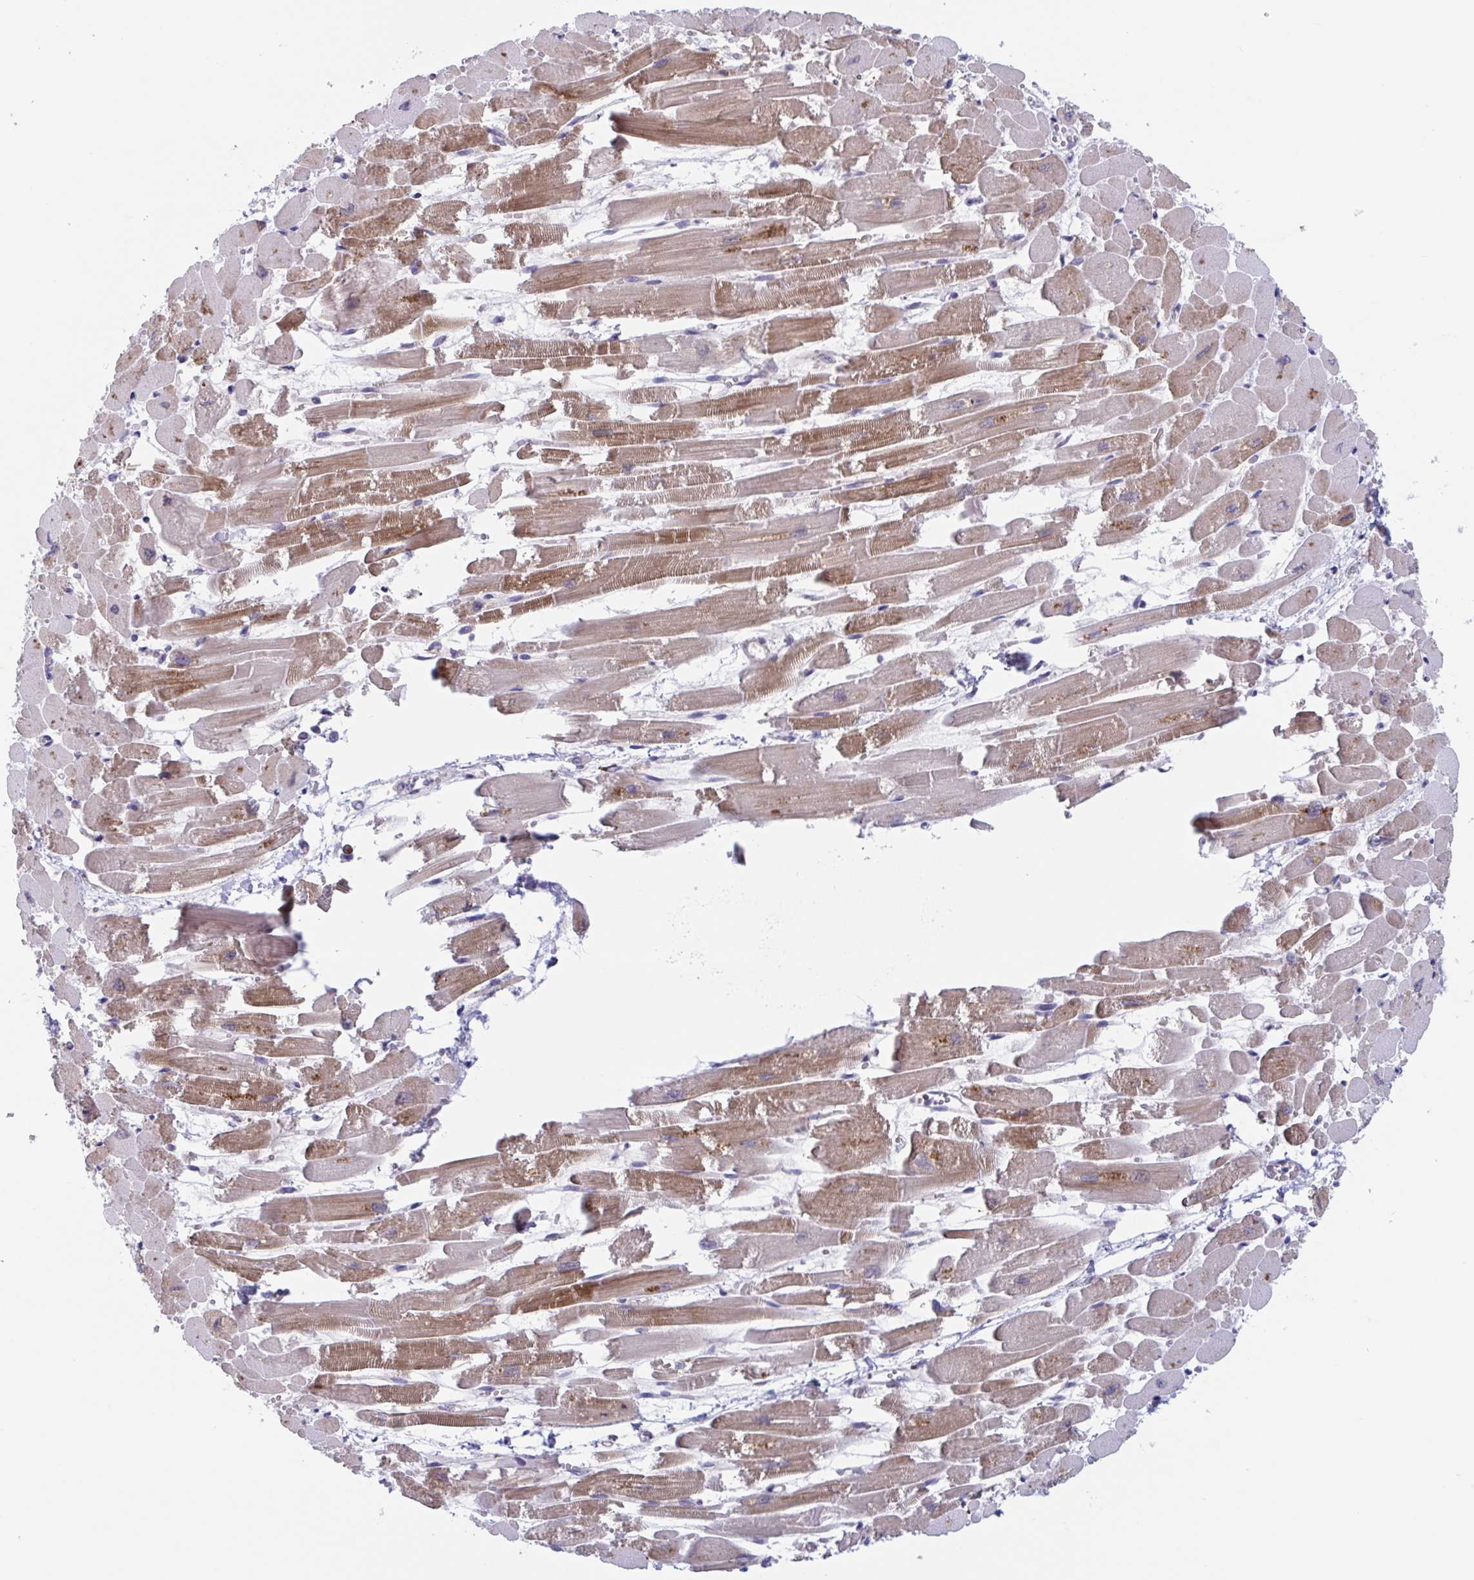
{"staining": {"intensity": "moderate", "quantity": ">75%", "location": "cytoplasmic/membranous"}, "tissue": "heart muscle", "cell_type": "Cardiomyocytes", "image_type": "normal", "snomed": [{"axis": "morphology", "description": "Normal tissue, NOS"}, {"axis": "topography", "description": "Heart"}], "caption": "Protein analysis of unremarkable heart muscle exhibits moderate cytoplasmic/membranous expression in approximately >75% of cardiomyocytes. (Brightfield microscopy of DAB IHC at high magnification).", "gene": "RIOK1", "patient": {"sex": "female", "age": 52}}